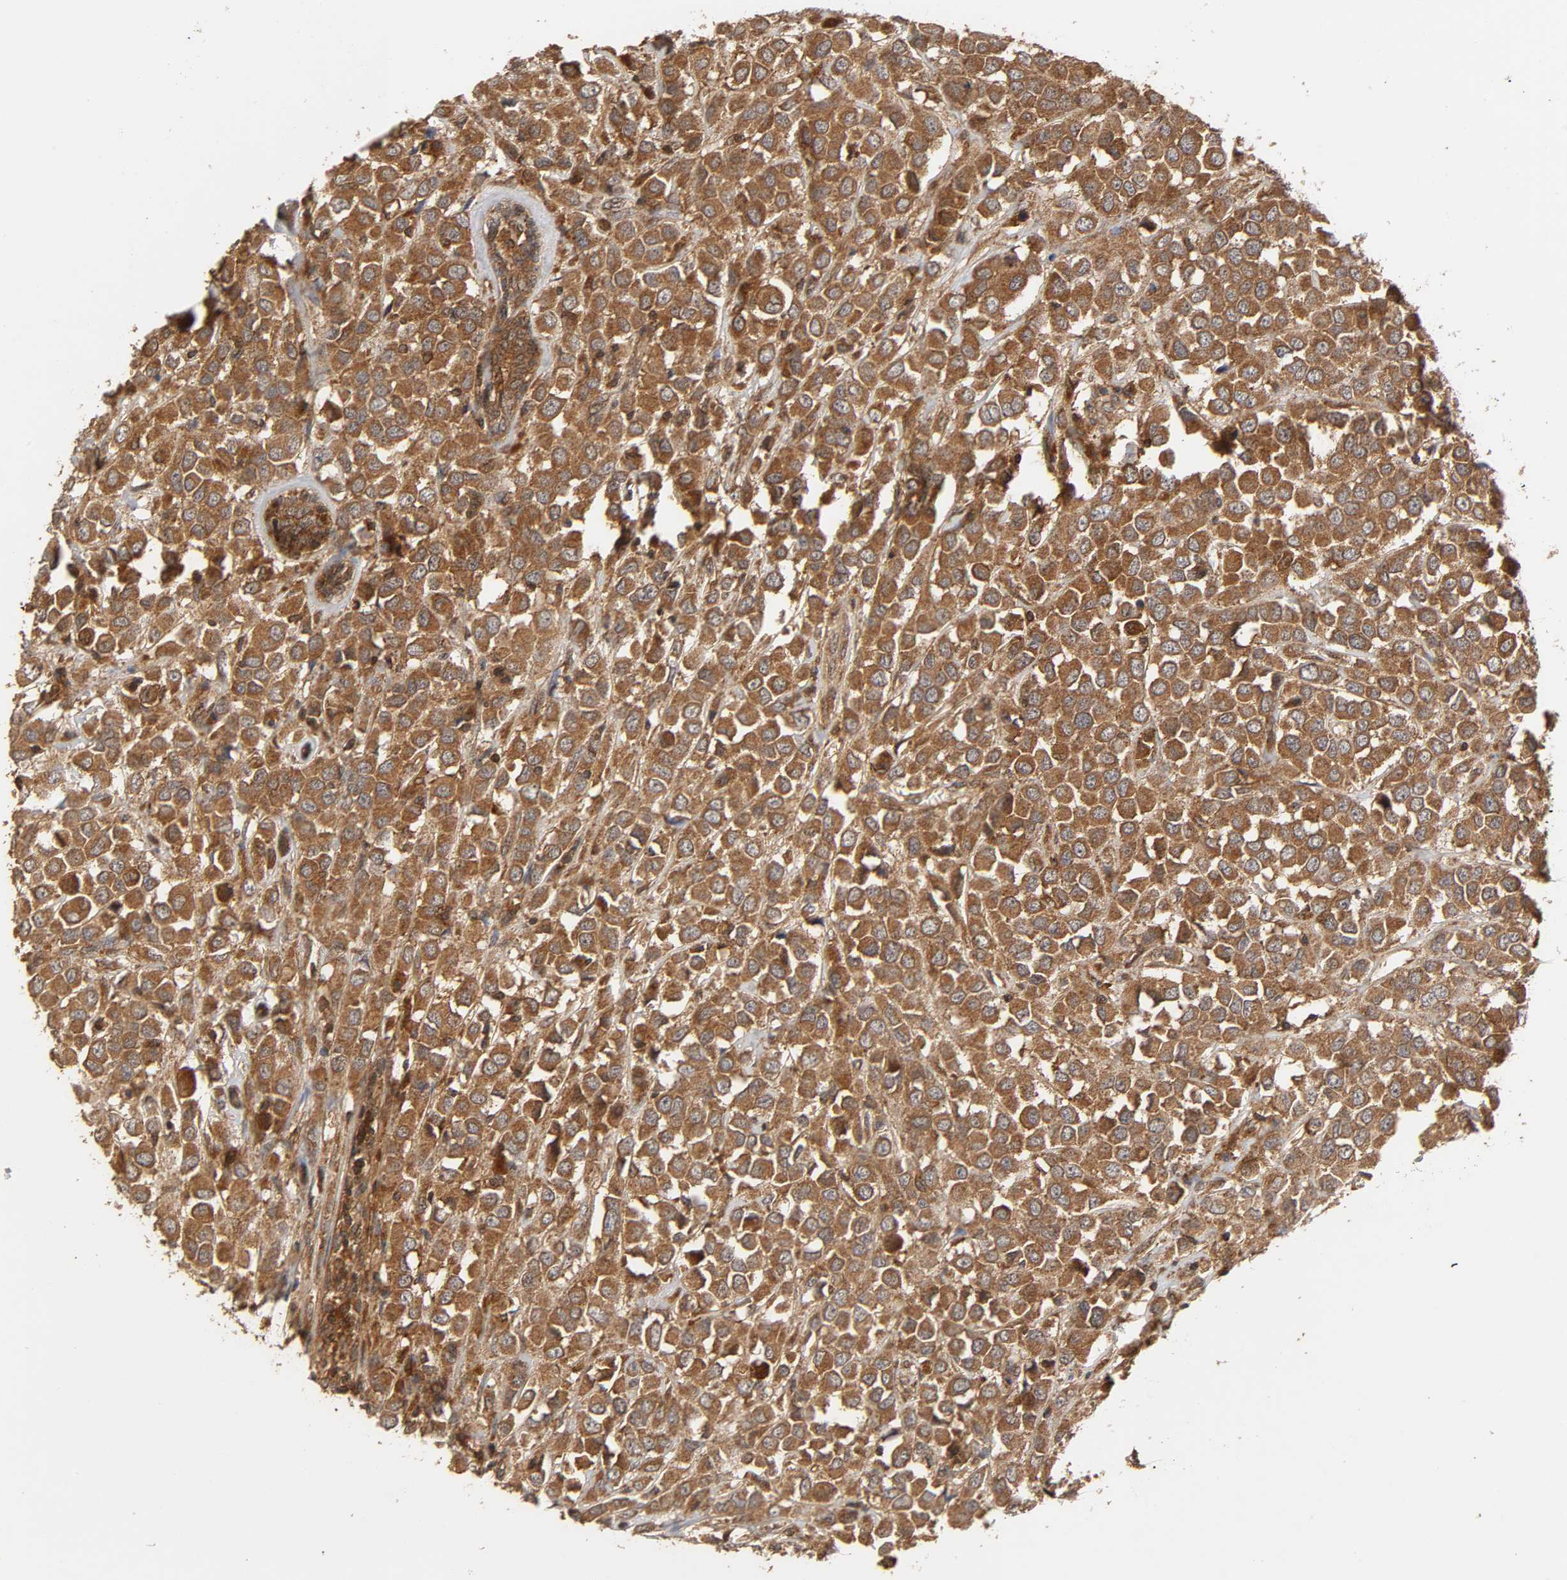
{"staining": {"intensity": "strong", "quantity": ">75%", "location": "cytoplasmic/membranous"}, "tissue": "breast cancer", "cell_type": "Tumor cells", "image_type": "cancer", "snomed": [{"axis": "morphology", "description": "Duct carcinoma"}, {"axis": "topography", "description": "Breast"}], "caption": "The histopathology image reveals staining of breast cancer (intraductal carcinoma), revealing strong cytoplasmic/membranous protein expression (brown color) within tumor cells. Using DAB (3,3'-diaminobenzidine) (brown) and hematoxylin (blue) stains, captured at high magnification using brightfield microscopy.", "gene": "IKBKB", "patient": {"sex": "female", "age": 61}}